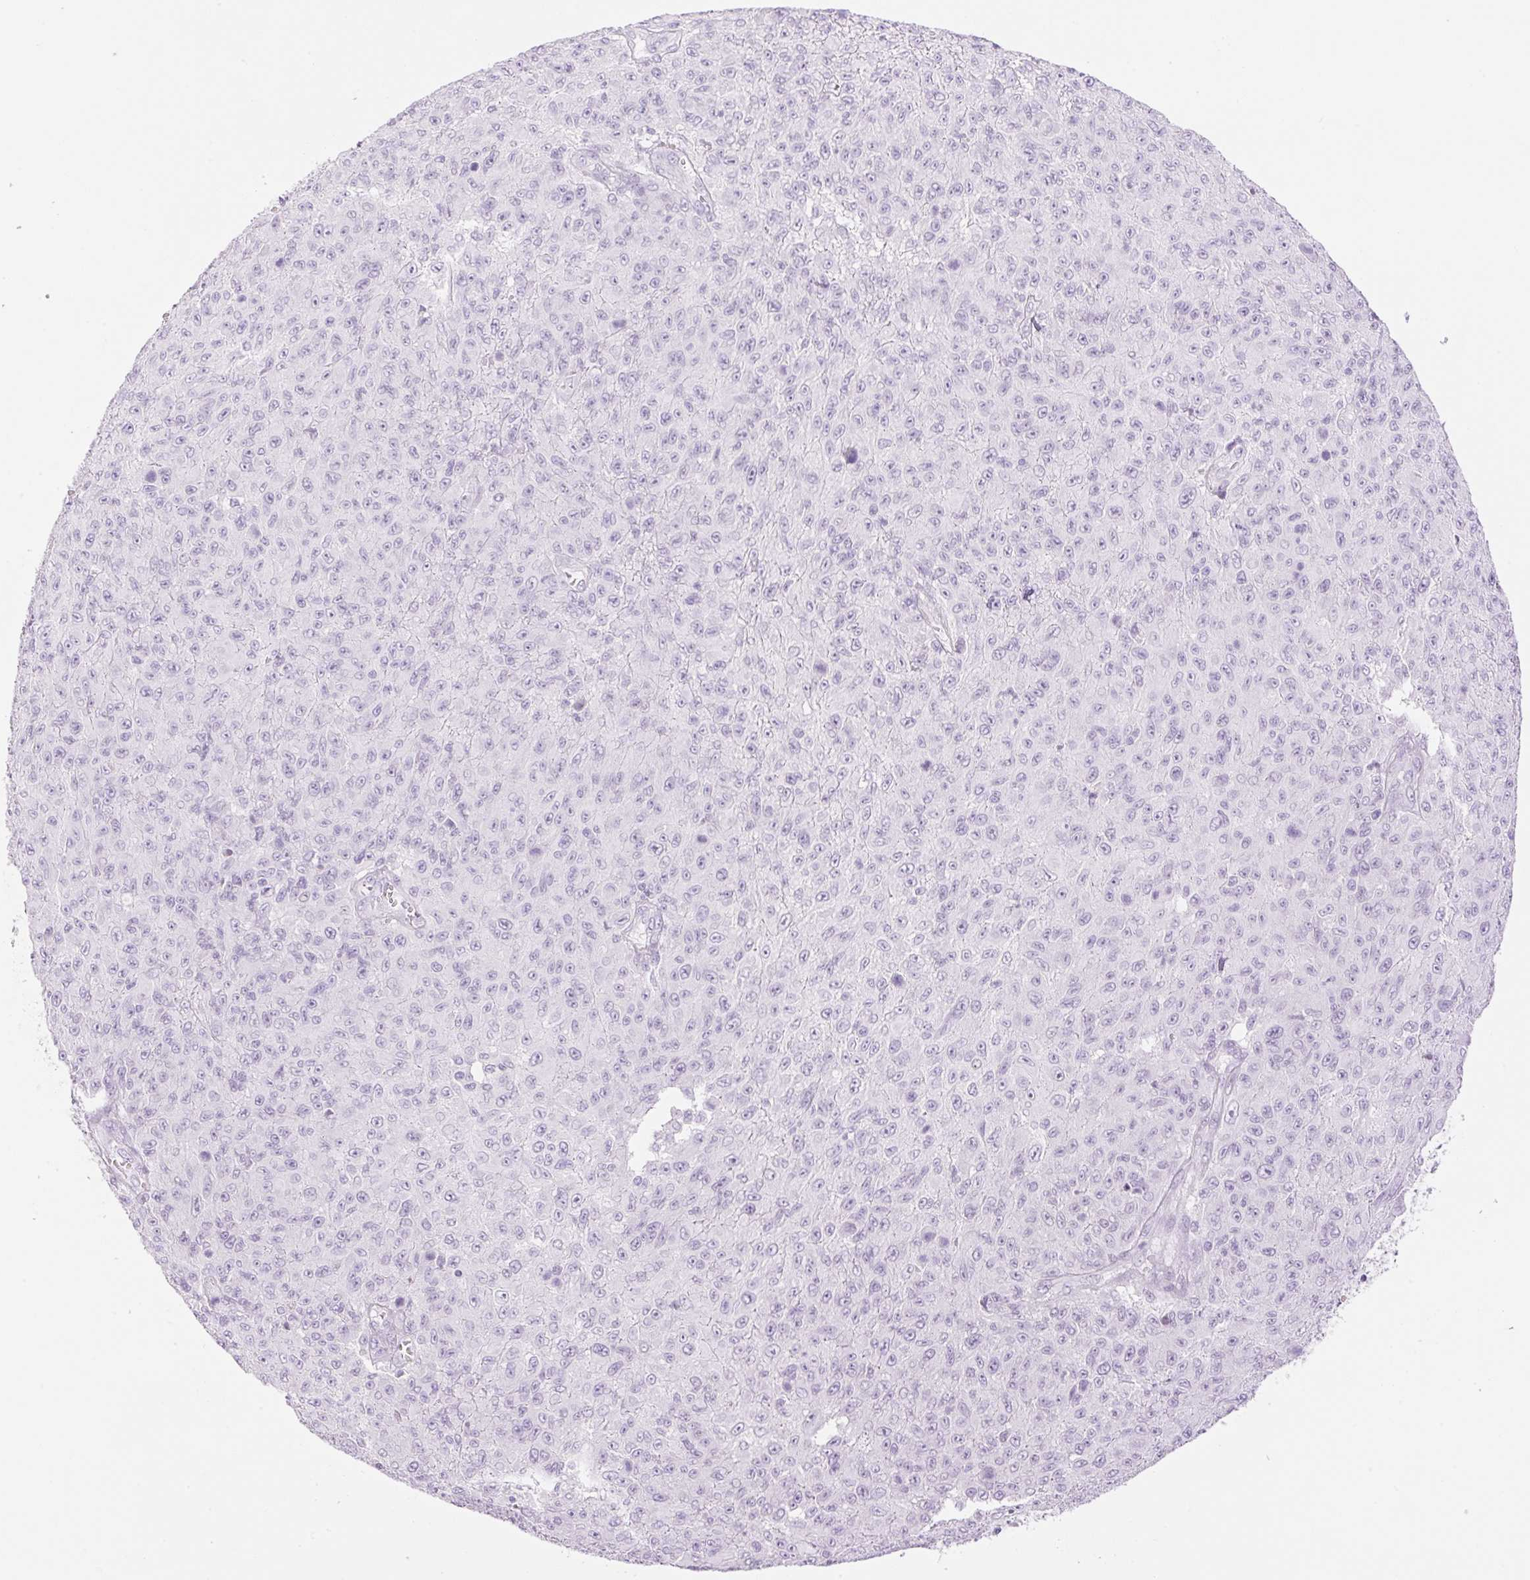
{"staining": {"intensity": "negative", "quantity": "none", "location": "none"}, "tissue": "melanoma", "cell_type": "Tumor cells", "image_type": "cancer", "snomed": [{"axis": "morphology", "description": "Malignant melanoma, NOS"}, {"axis": "topography", "description": "Skin"}], "caption": "An IHC photomicrograph of melanoma is shown. There is no staining in tumor cells of melanoma.", "gene": "SP140L", "patient": {"sex": "male", "age": 46}}